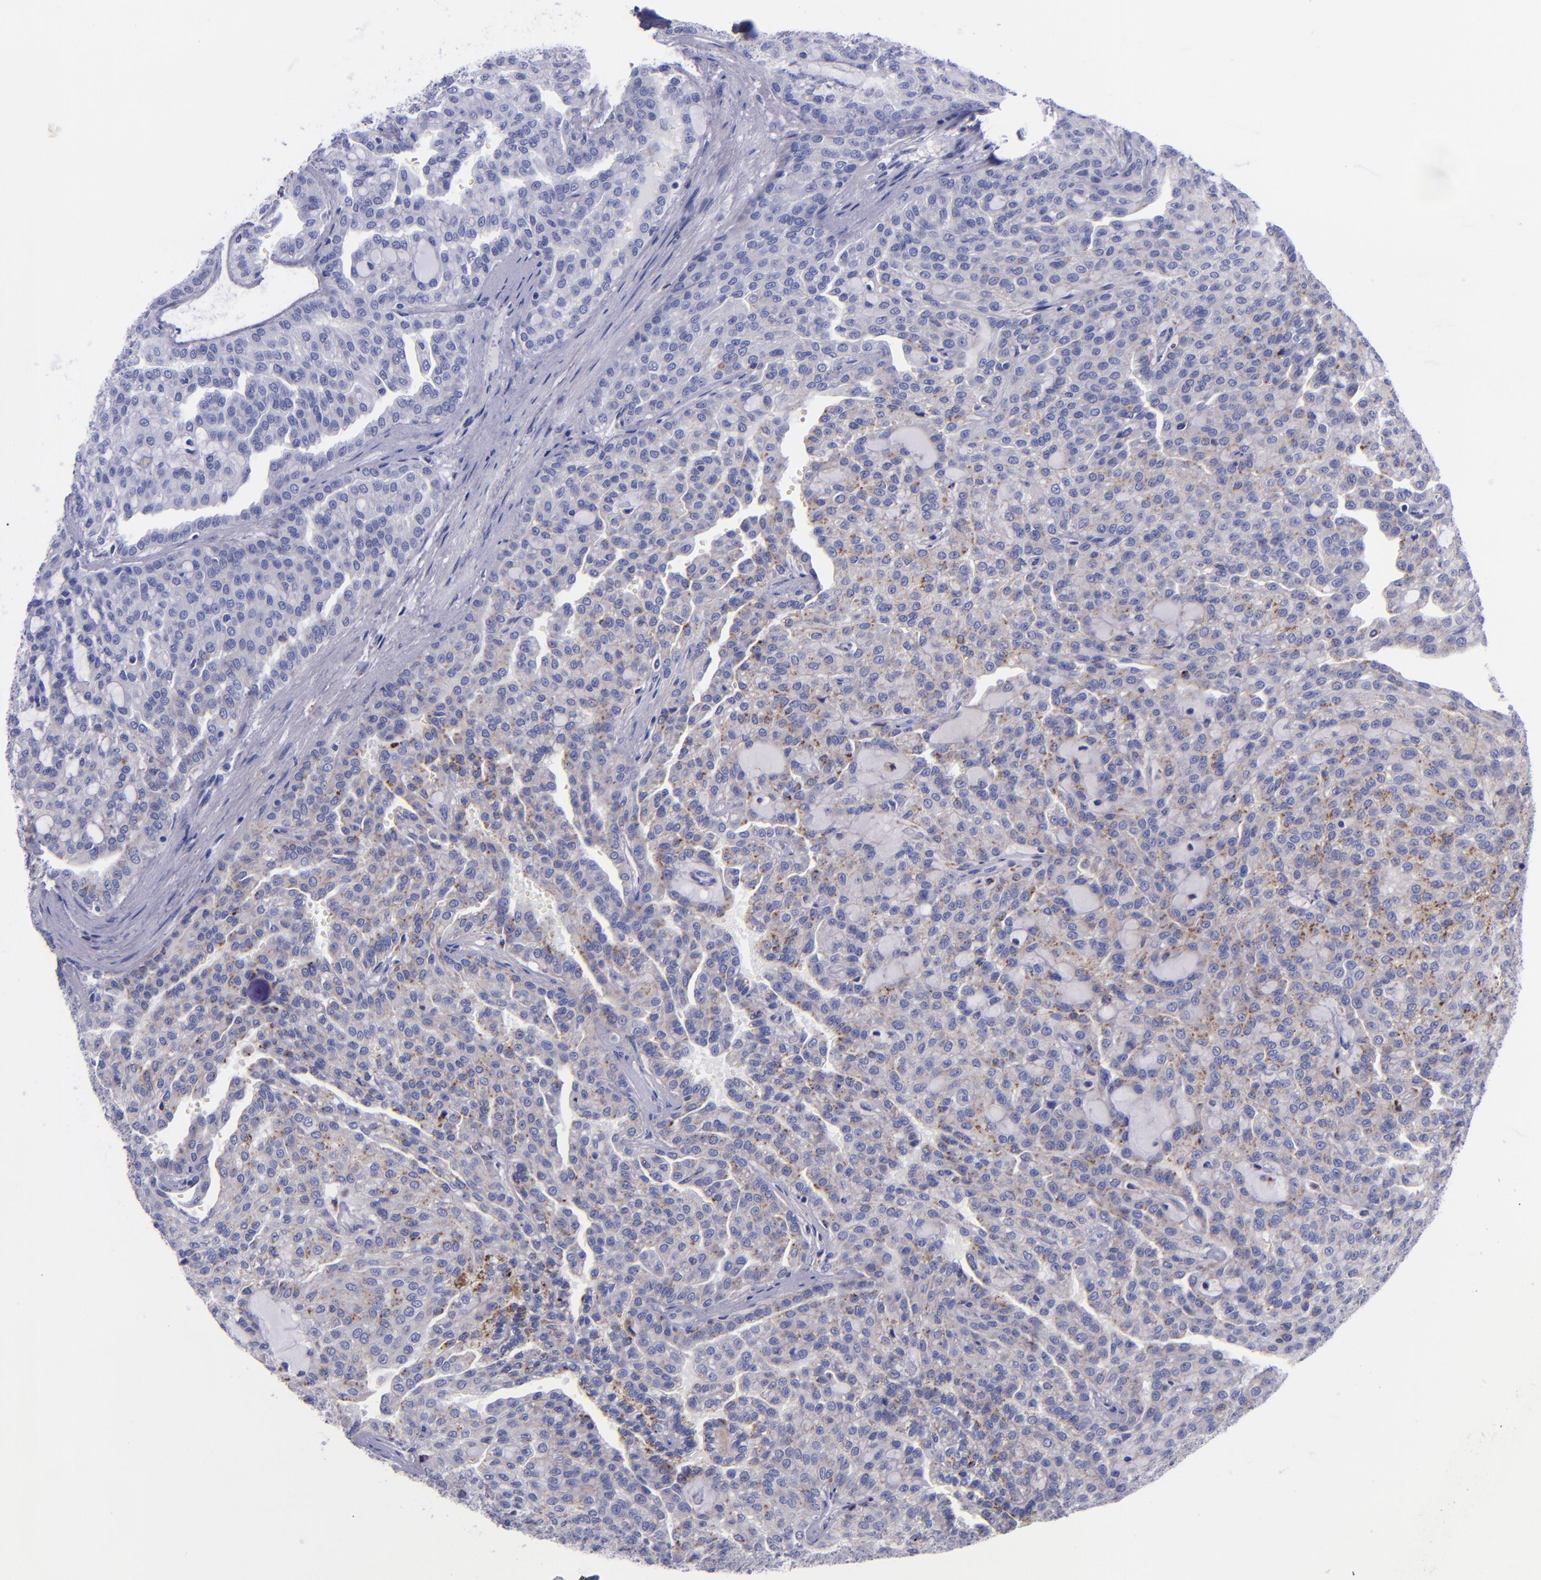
{"staining": {"intensity": "negative", "quantity": "none", "location": "none"}, "tissue": "renal cancer", "cell_type": "Tumor cells", "image_type": "cancer", "snomed": [{"axis": "morphology", "description": "Adenocarcinoma, NOS"}, {"axis": "topography", "description": "Kidney"}], "caption": "The photomicrograph demonstrates no staining of tumor cells in renal cancer.", "gene": "IVL", "patient": {"sex": "male", "age": 63}}